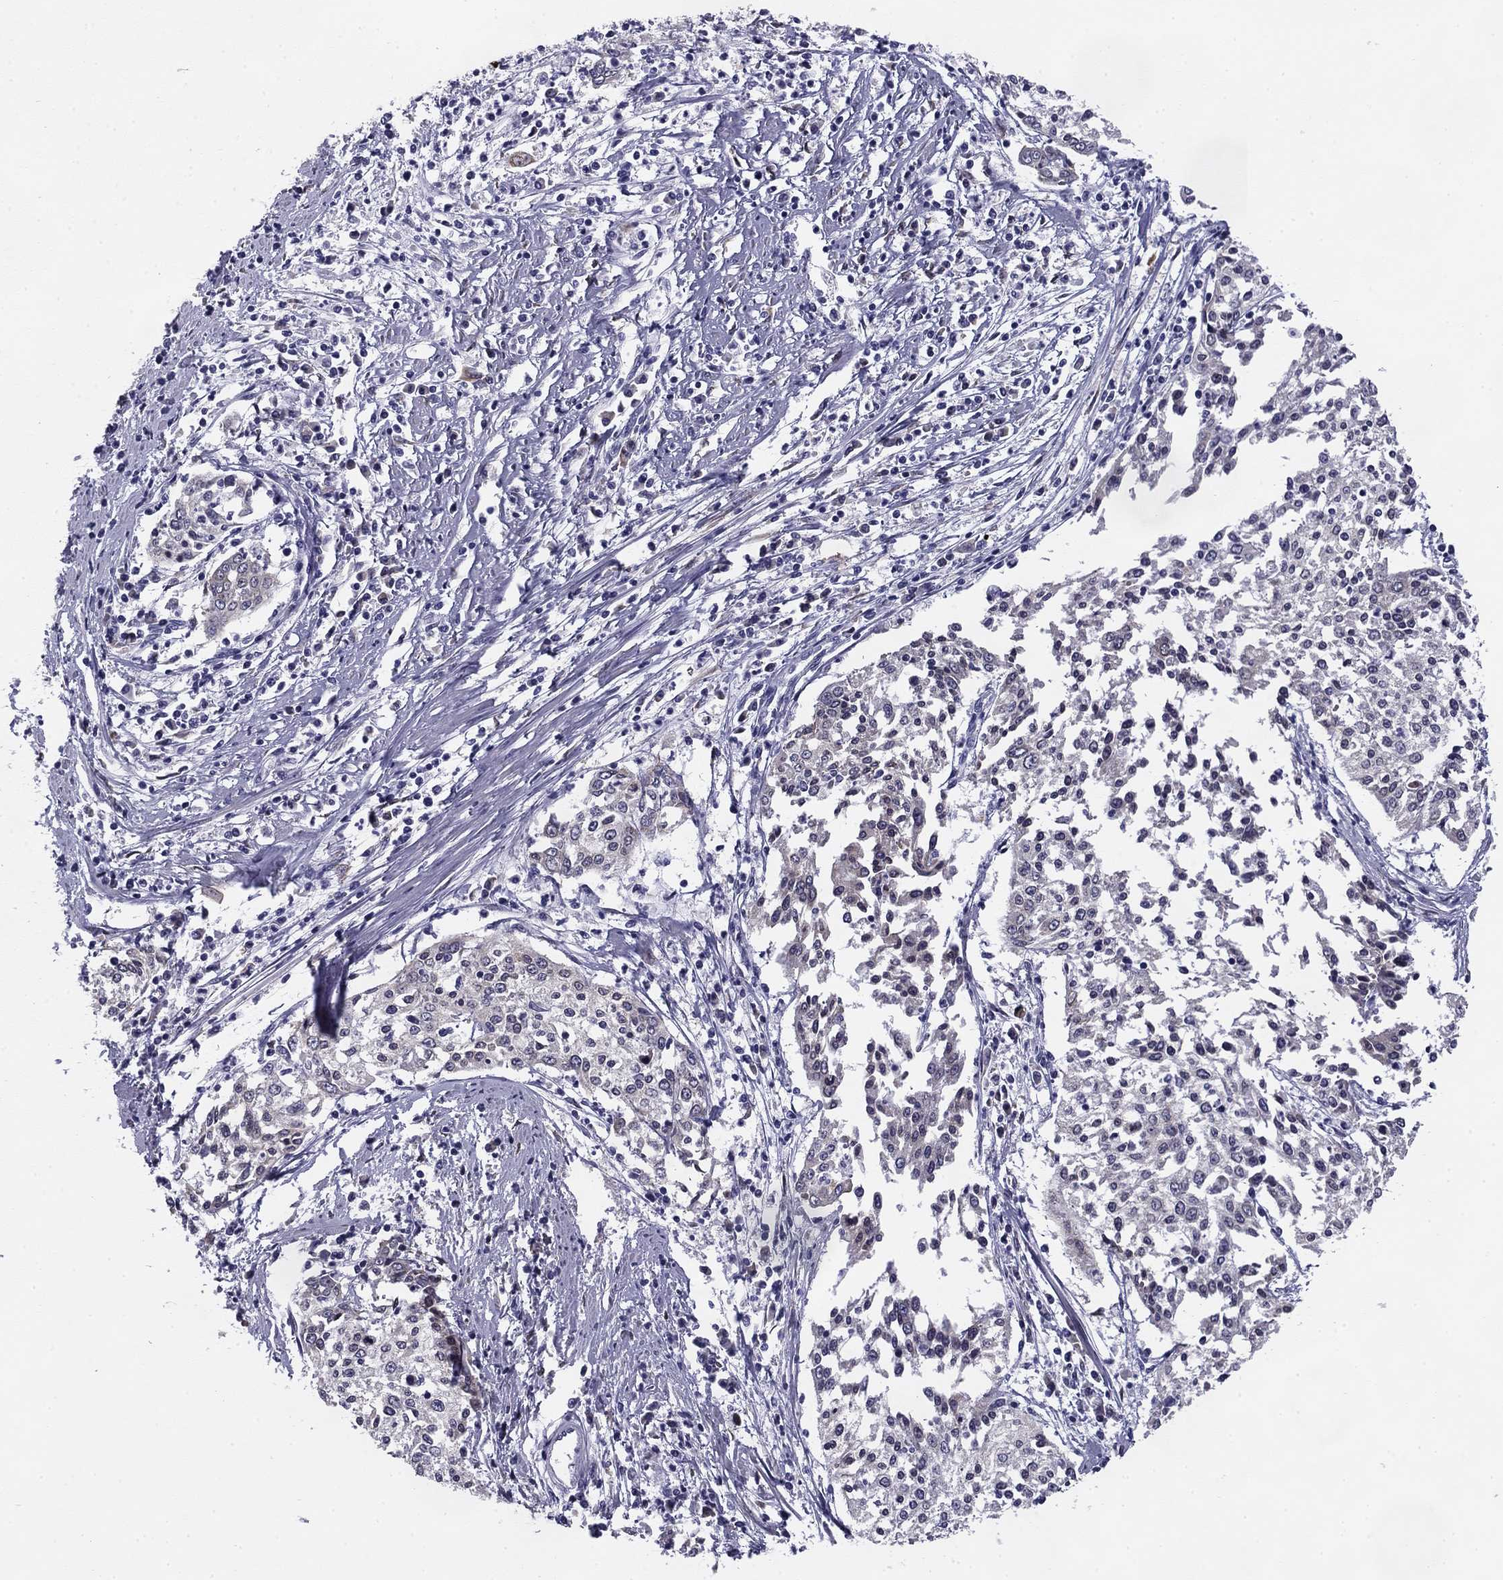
{"staining": {"intensity": "negative", "quantity": "none", "location": "none"}, "tissue": "cervical cancer", "cell_type": "Tumor cells", "image_type": "cancer", "snomed": [{"axis": "morphology", "description": "Squamous cell carcinoma, NOS"}, {"axis": "topography", "description": "Cervix"}], "caption": "Cervical squamous cell carcinoma was stained to show a protein in brown. There is no significant expression in tumor cells. The staining was performed using DAB (3,3'-diaminobenzidine) to visualize the protein expression in brown, while the nuclei were stained in blue with hematoxylin (Magnification: 20x).", "gene": "TMED3", "patient": {"sex": "female", "age": 41}}